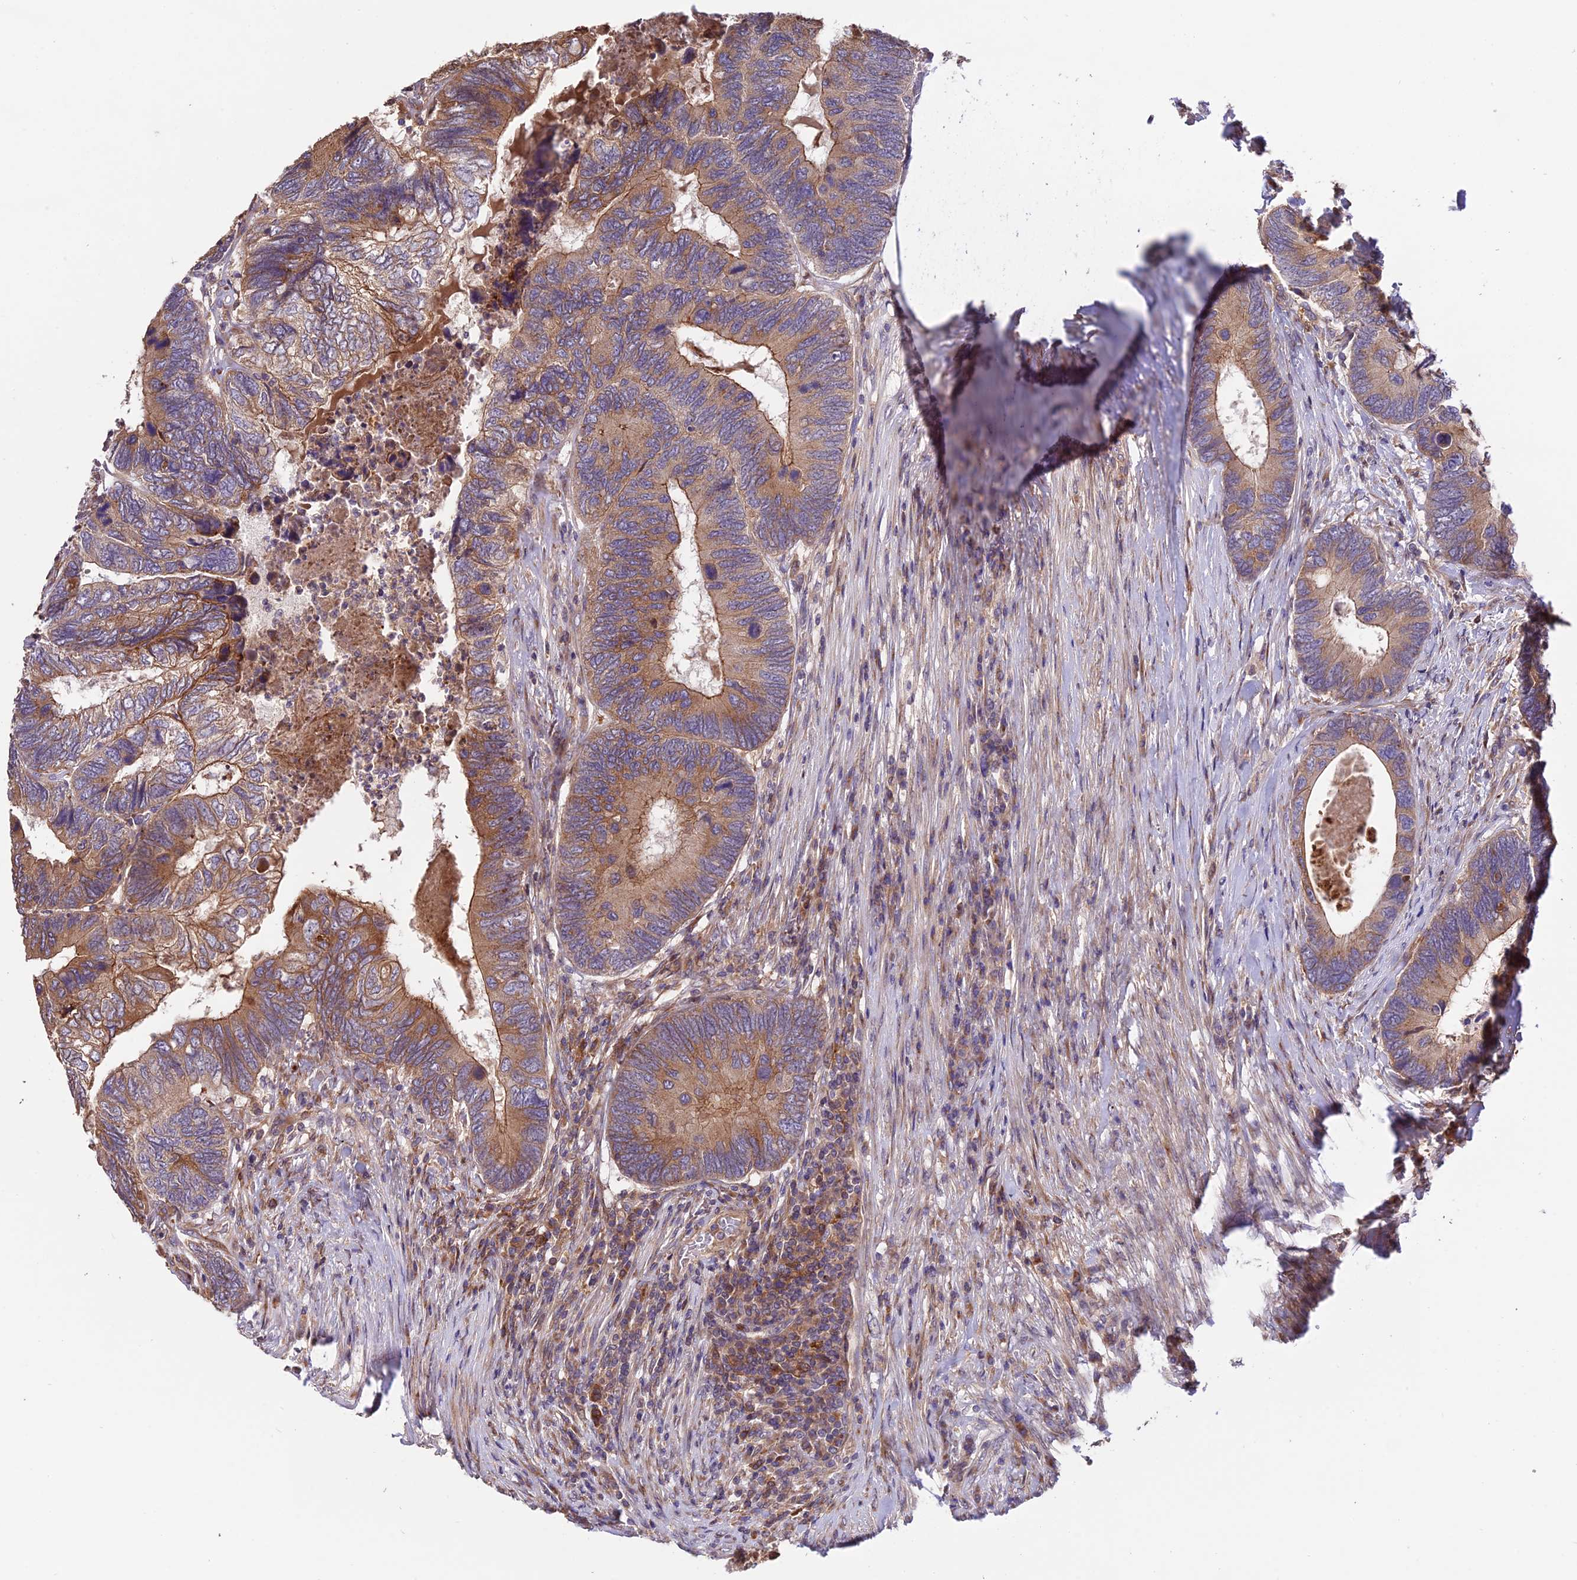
{"staining": {"intensity": "moderate", "quantity": ">75%", "location": "cytoplasmic/membranous"}, "tissue": "colorectal cancer", "cell_type": "Tumor cells", "image_type": "cancer", "snomed": [{"axis": "morphology", "description": "Adenocarcinoma, NOS"}, {"axis": "topography", "description": "Colon"}], "caption": "A high-resolution photomicrograph shows immunohistochemistry staining of colorectal cancer, which displays moderate cytoplasmic/membranous expression in about >75% of tumor cells.", "gene": "ROCK1", "patient": {"sex": "female", "age": 67}}